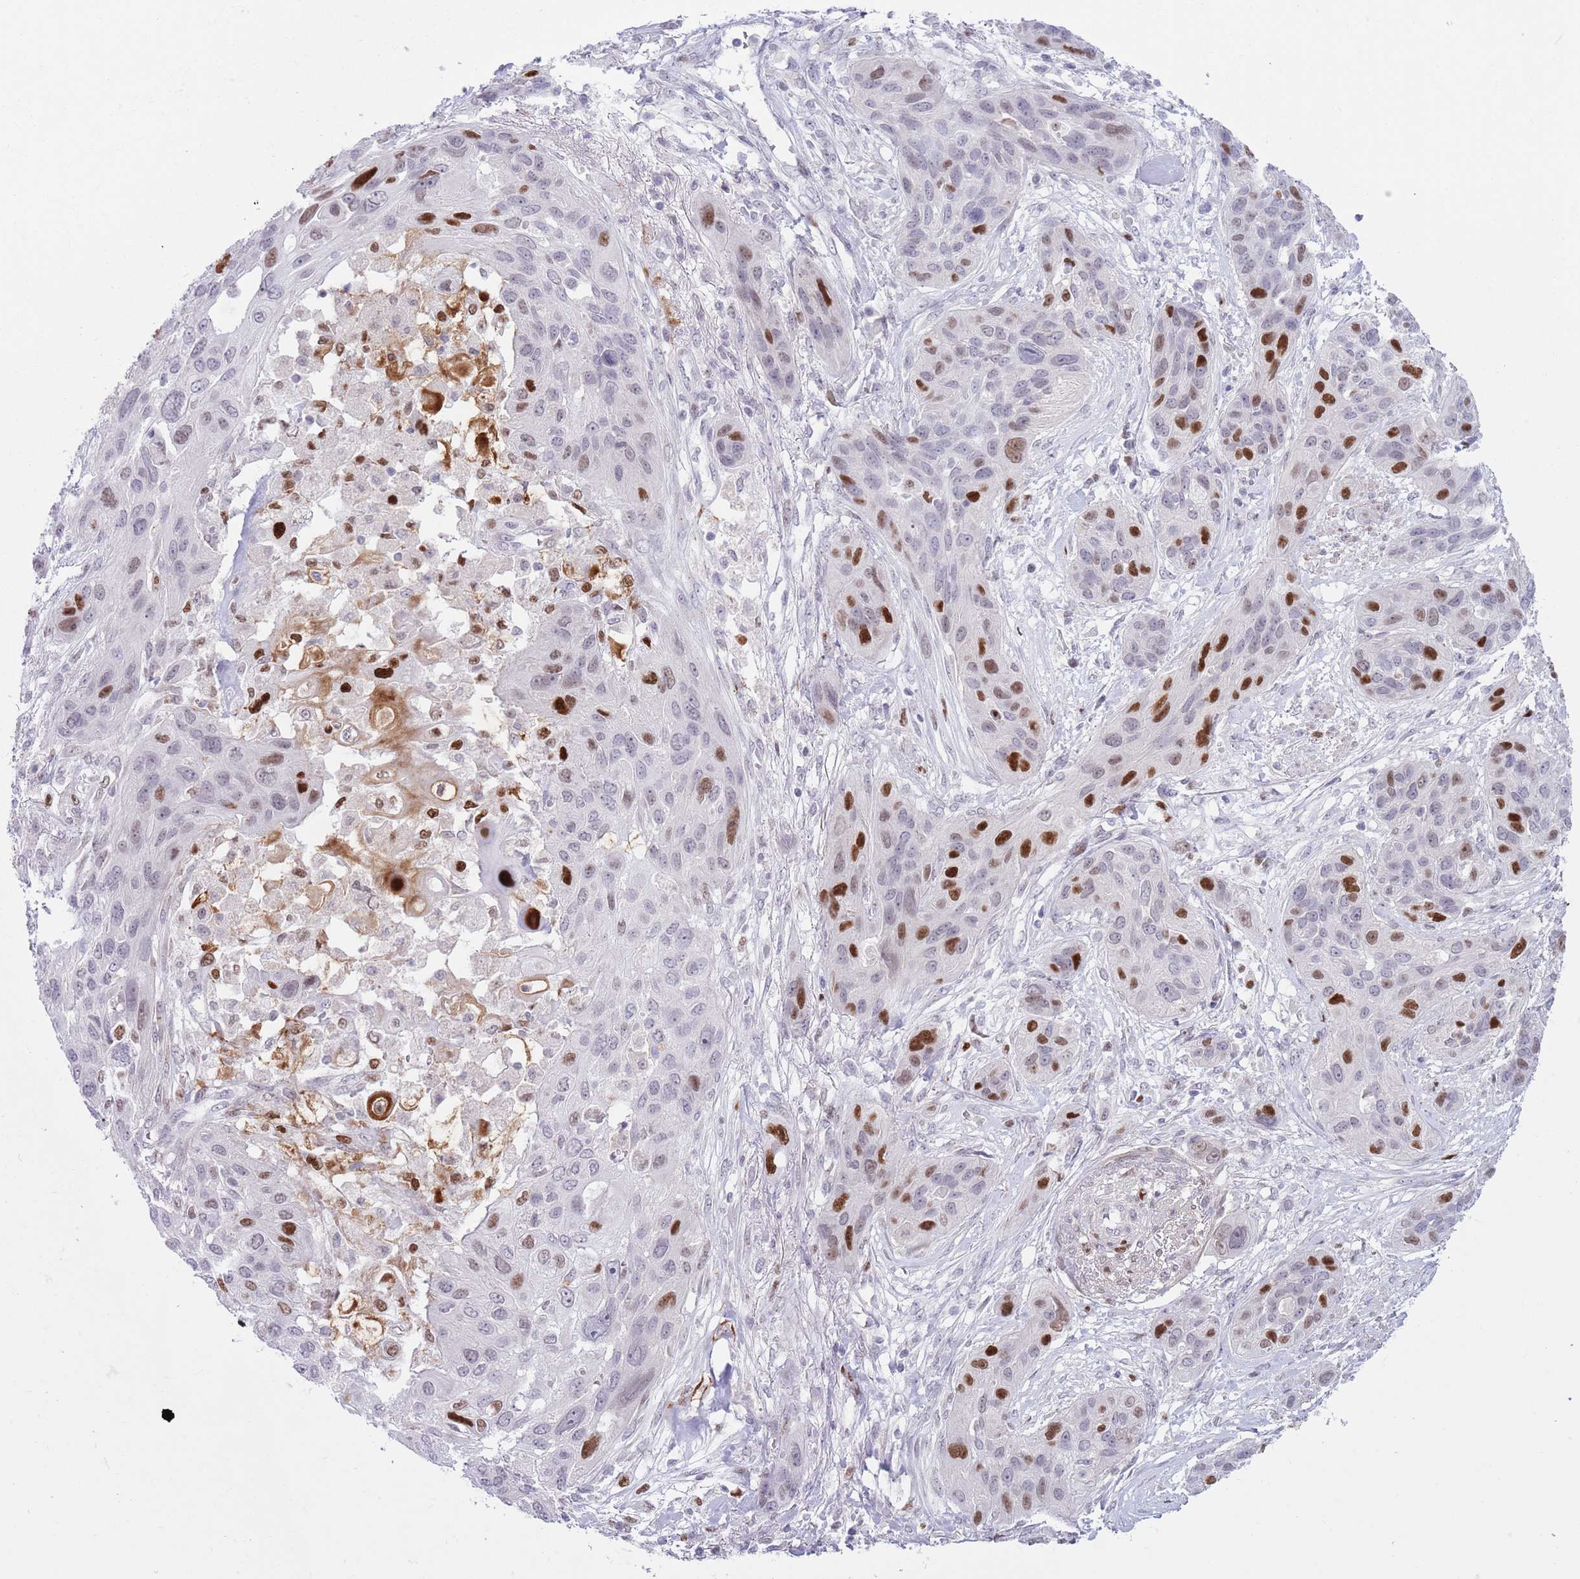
{"staining": {"intensity": "strong", "quantity": "25%-75%", "location": "nuclear"}, "tissue": "lung cancer", "cell_type": "Tumor cells", "image_type": "cancer", "snomed": [{"axis": "morphology", "description": "Squamous cell carcinoma, NOS"}, {"axis": "topography", "description": "Lung"}], "caption": "This is a histology image of IHC staining of lung squamous cell carcinoma, which shows strong staining in the nuclear of tumor cells.", "gene": "MFSD10", "patient": {"sex": "female", "age": 70}}